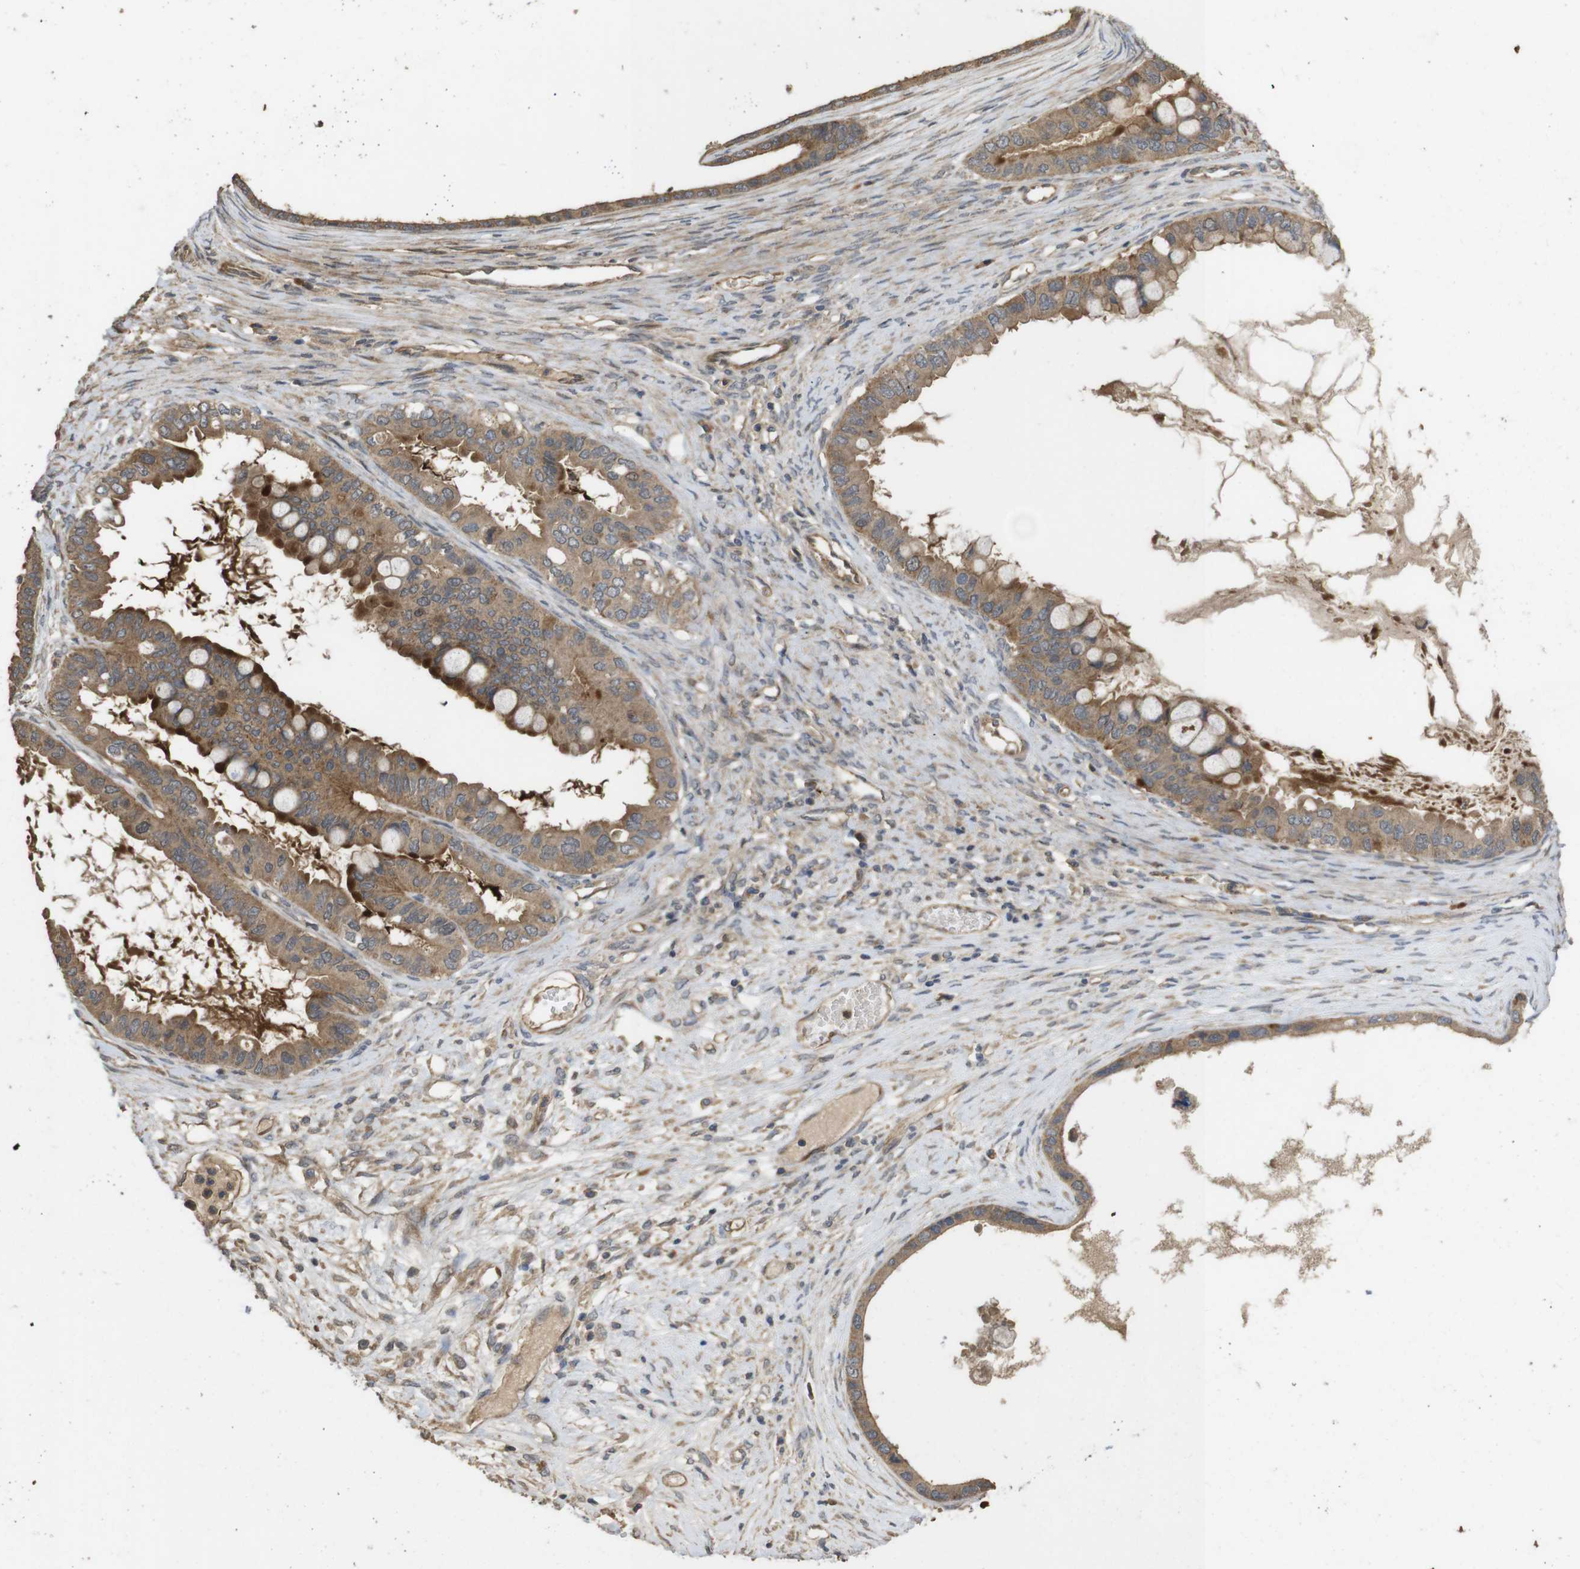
{"staining": {"intensity": "moderate", "quantity": ">75%", "location": "cytoplasmic/membranous"}, "tissue": "ovarian cancer", "cell_type": "Tumor cells", "image_type": "cancer", "snomed": [{"axis": "morphology", "description": "Cystadenocarcinoma, mucinous, NOS"}, {"axis": "topography", "description": "Ovary"}], "caption": "DAB immunohistochemical staining of ovarian mucinous cystadenocarcinoma exhibits moderate cytoplasmic/membranous protein expression in approximately >75% of tumor cells.", "gene": "PCDHB10", "patient": {"sex": "female", "age": 80}}